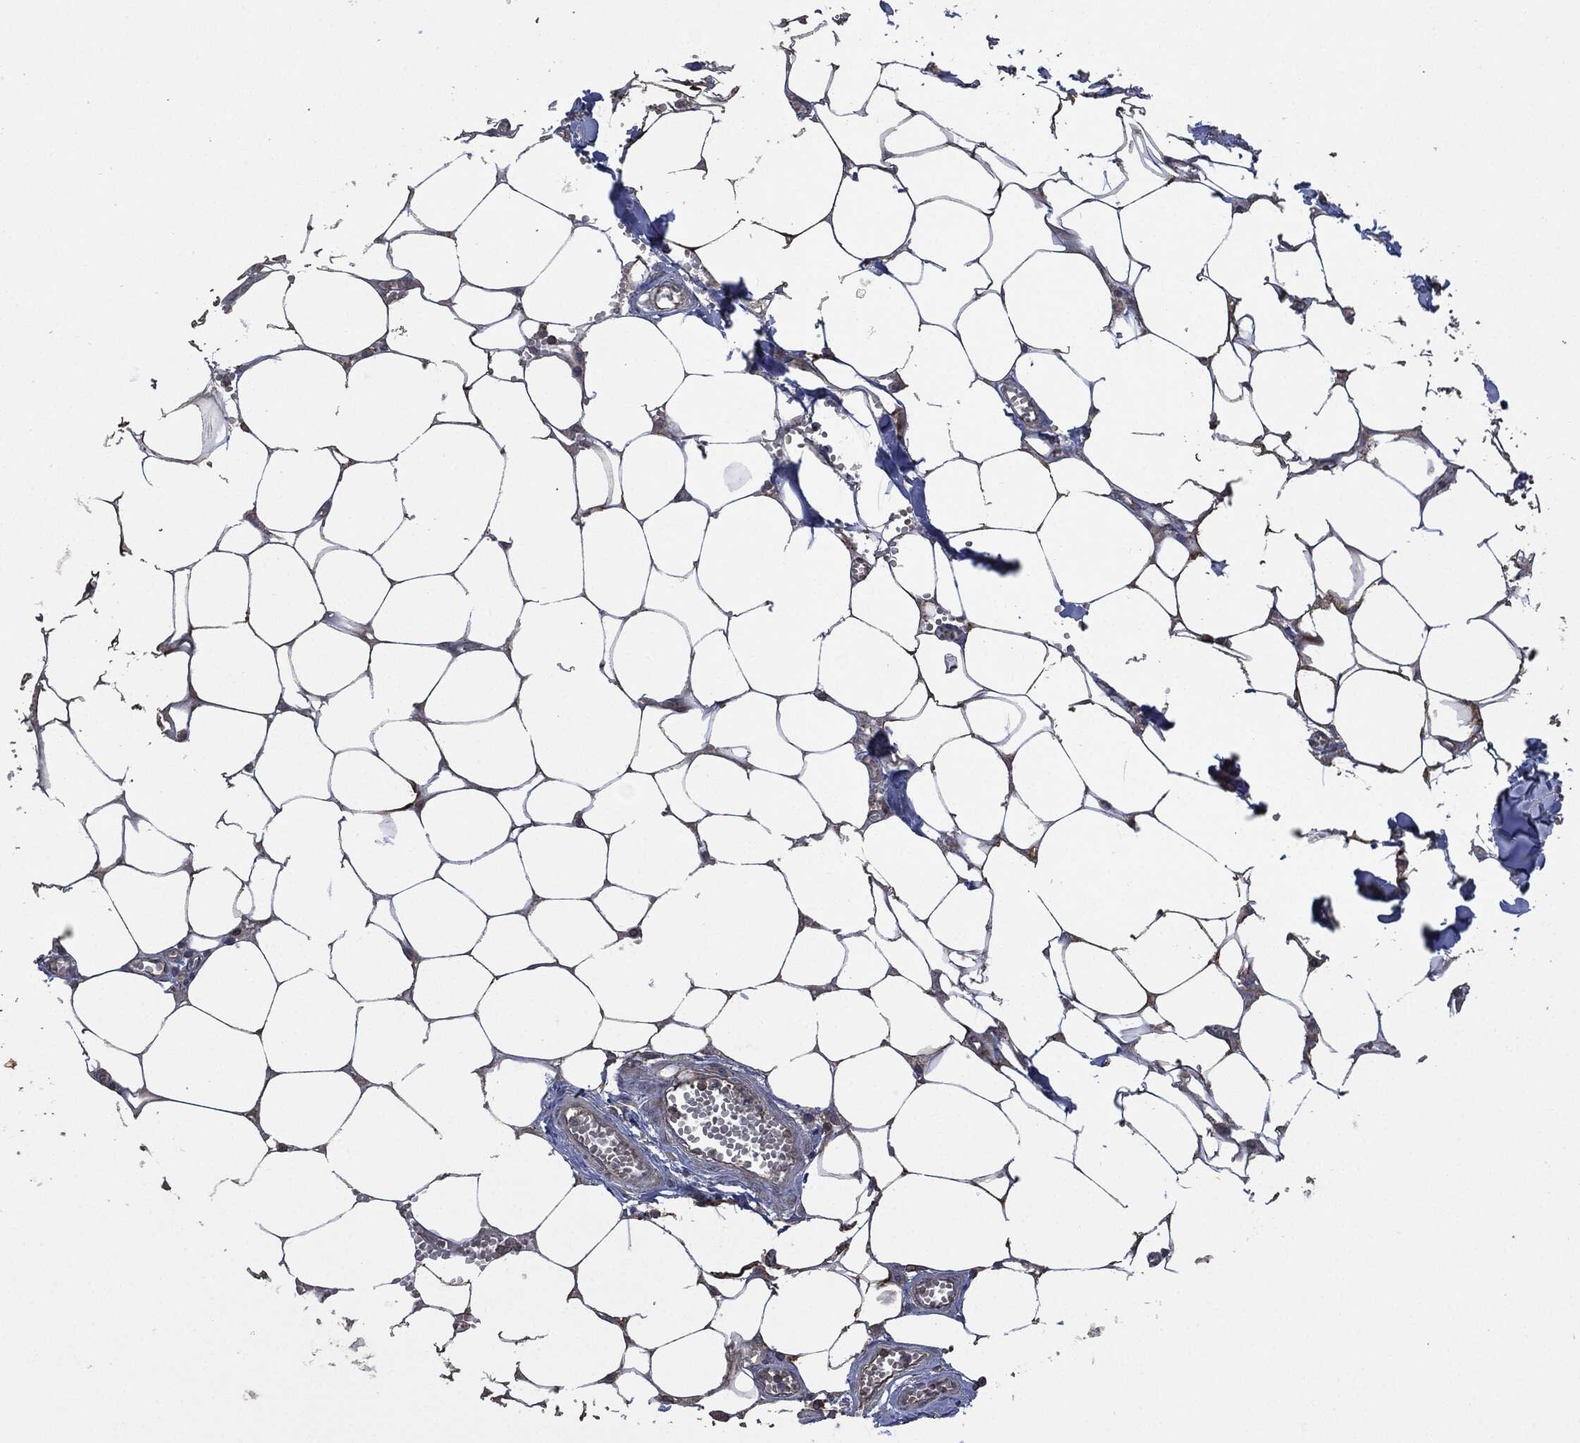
{"staining": {"intensity": "moderate", "quantity": "25%-75%", "location": "nuclear"}, "tissue": "adipose tissue", "cell_type": "Adipocytes", "image_type": "normal", "snomed": [{"axis": "morphology", "description": "Normal tissue, NOS"}, {"axis": "morphology", "description": "Squamous cell carcinoma, NOS"}, {"axis": "topography", "description": "Cartilage tissue"}, {"axis": "topography", "description": "Lung"}], "caption": "Immunohistochemistry (IHC) of benign adipose tissue reveals medium levels of moderate nuclear positivity in about 25%-75% of adipocytes.", "gene": "MSLN", "patient": {"sex": "male", "age": 66}}